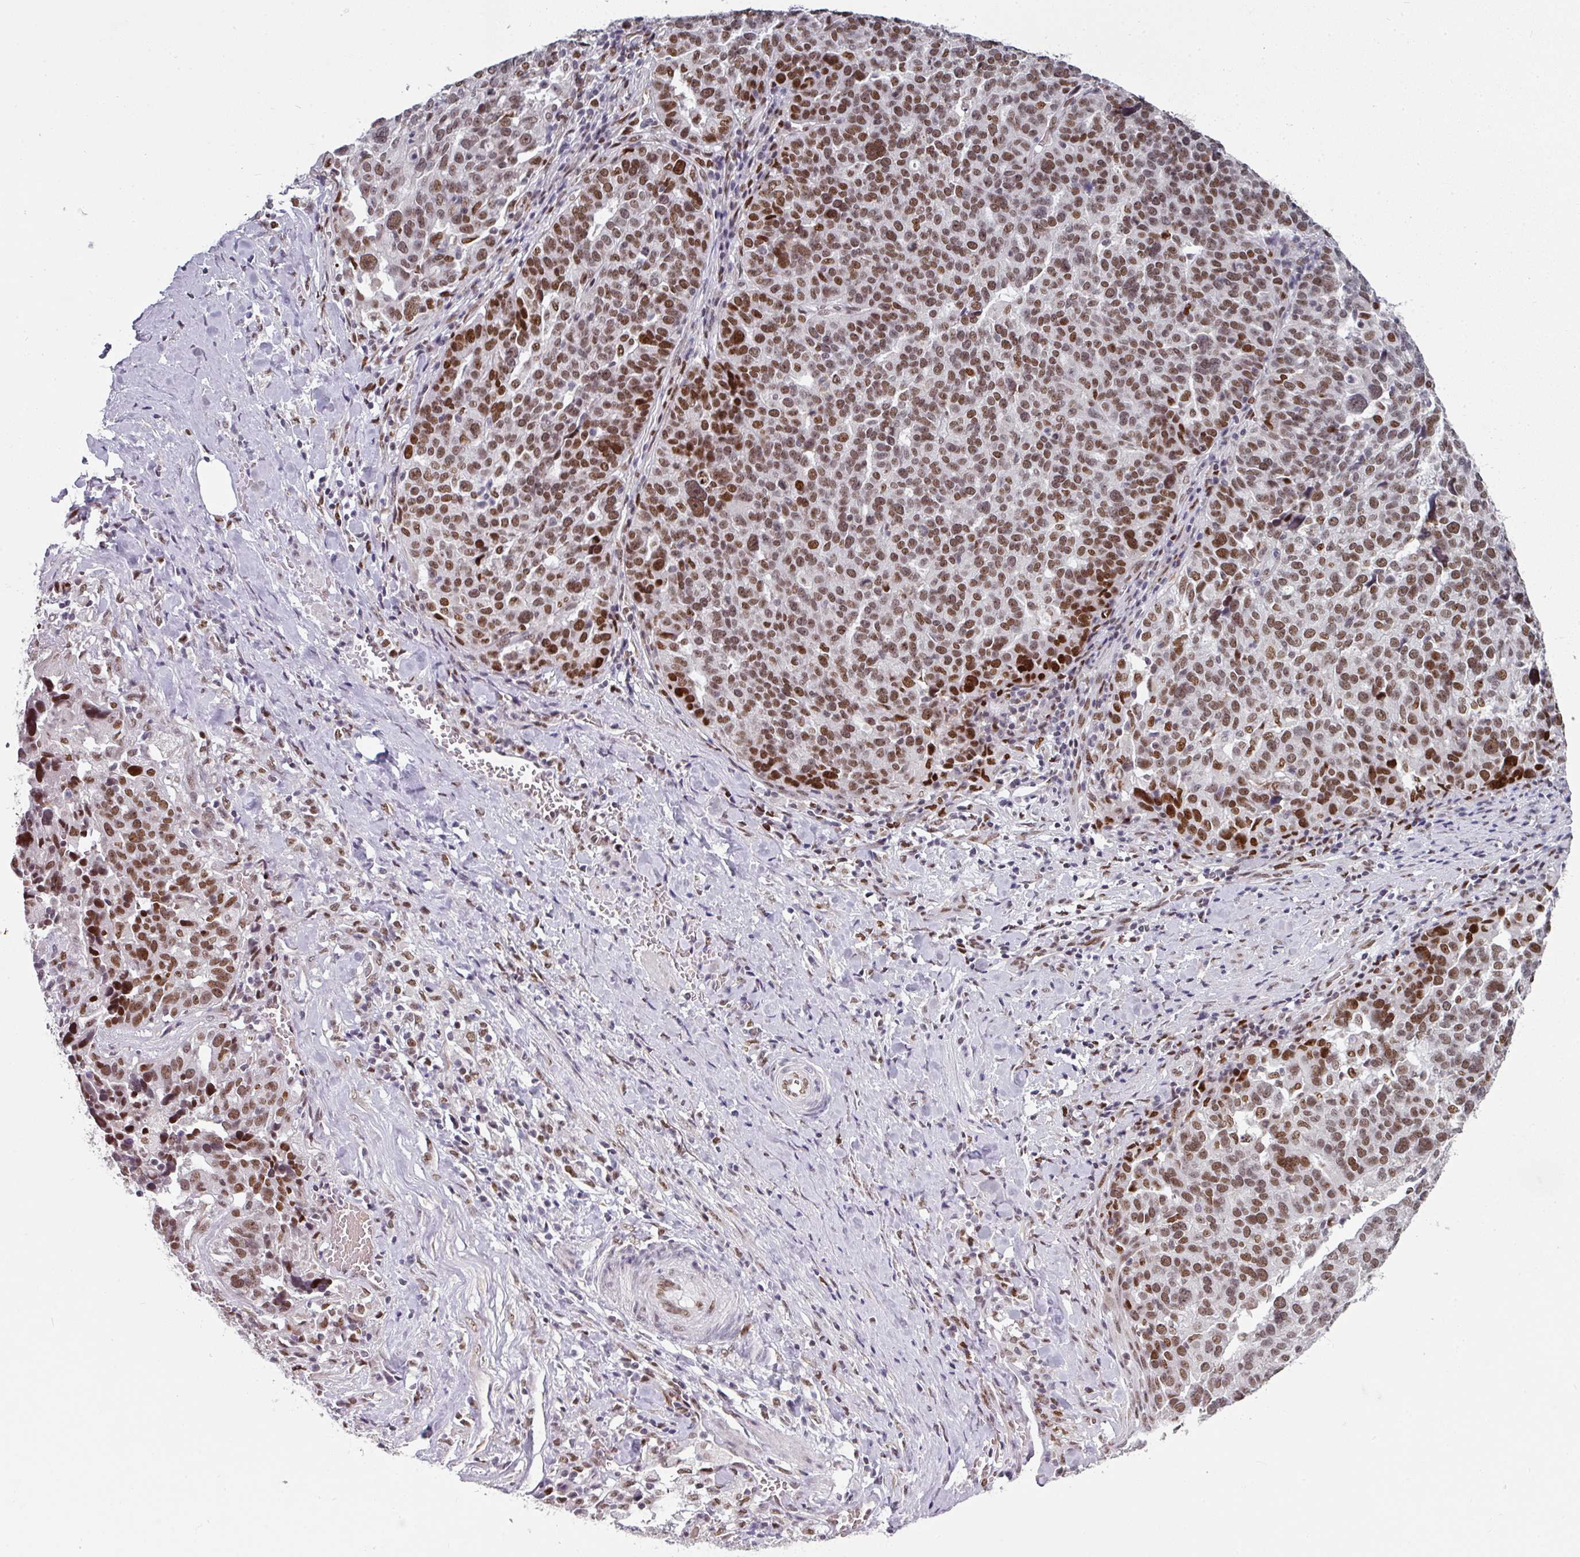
{"staining": {"intensity": "strong", "quantity": "25%-75%", "location": "nuclear"}, "tissue": "ovarian cancer", "cell_type": "Tumor cells", "image_type": "cancer", "snomed": [{"axis": "morphology", "description": "Cystadenocarcinoma, serous, NOS"}, {"axis": "topography", "description": "Ovary"}], "caption": "A histopathology image of human serous cystadenocarcinoma (ovarian) stained for a protein shows strong nuclear brown staining in tumor cells. (DAB IHC with brightfield microscopy, high magnification).", "gene": "RAD50", "patient": {"sex": "female", "age": 59}}